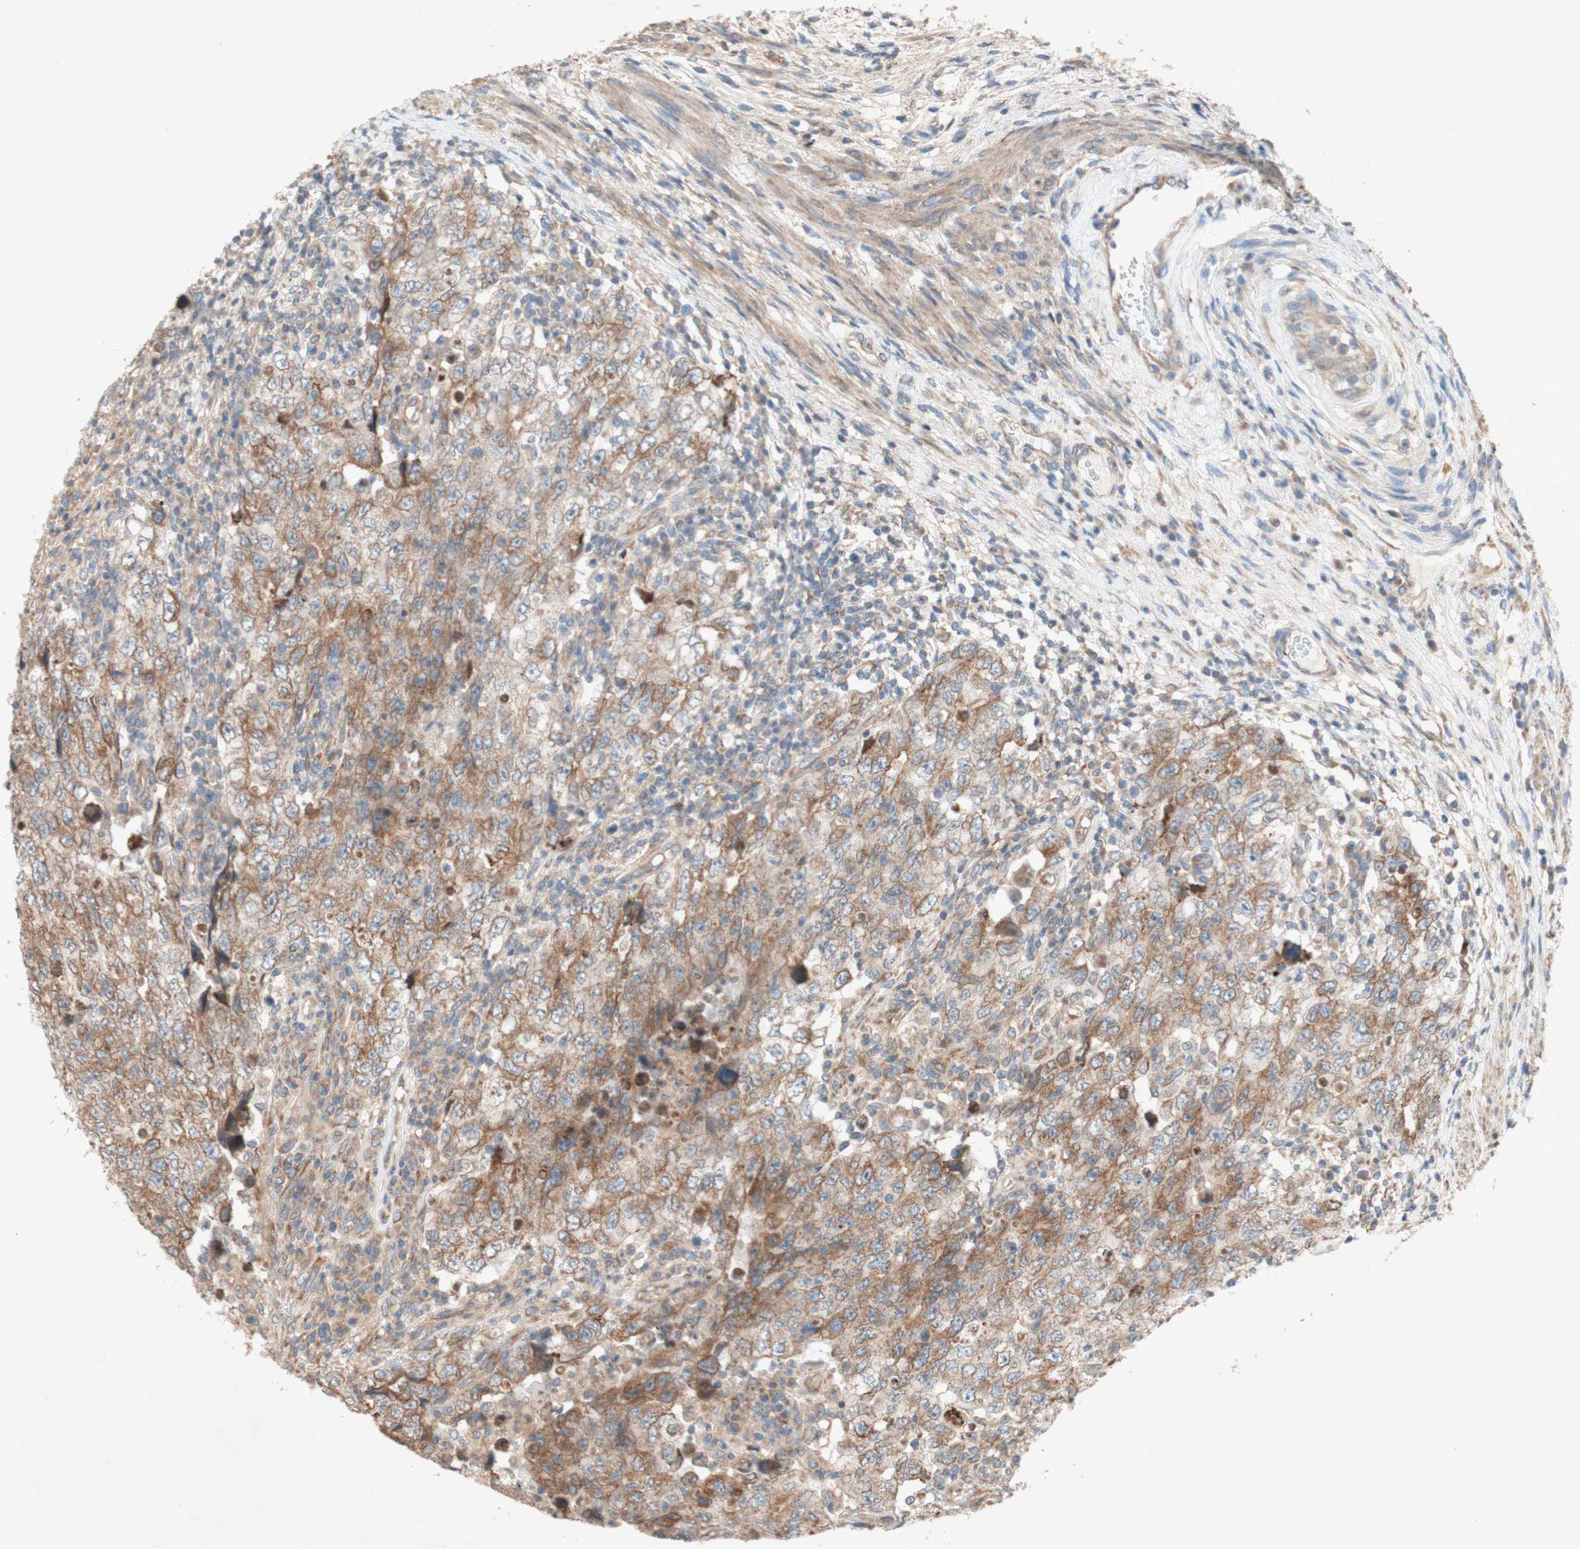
{"staining": {"intensity": "moderate", "quantity": ">75%", "location": "cytoplasmic/membranous"}, "tissue": "testis cancer", "cell_type": "Tumor cells", "image_type": "cancer", "snomed": [{"axis": "morphology", "description": "Carcinoma, Embryonal, NOS"}, {"axis": "topography", "description": "Testis"}], "caption": "DAB immunohistochemical staining of testis embryonal carcinoma exhibits moderate cytoplasmic/membranous protein staining in about >75% of tumor cells.", "gene": "SOCS2", "patient": {"sex": "male", "age": 26}}